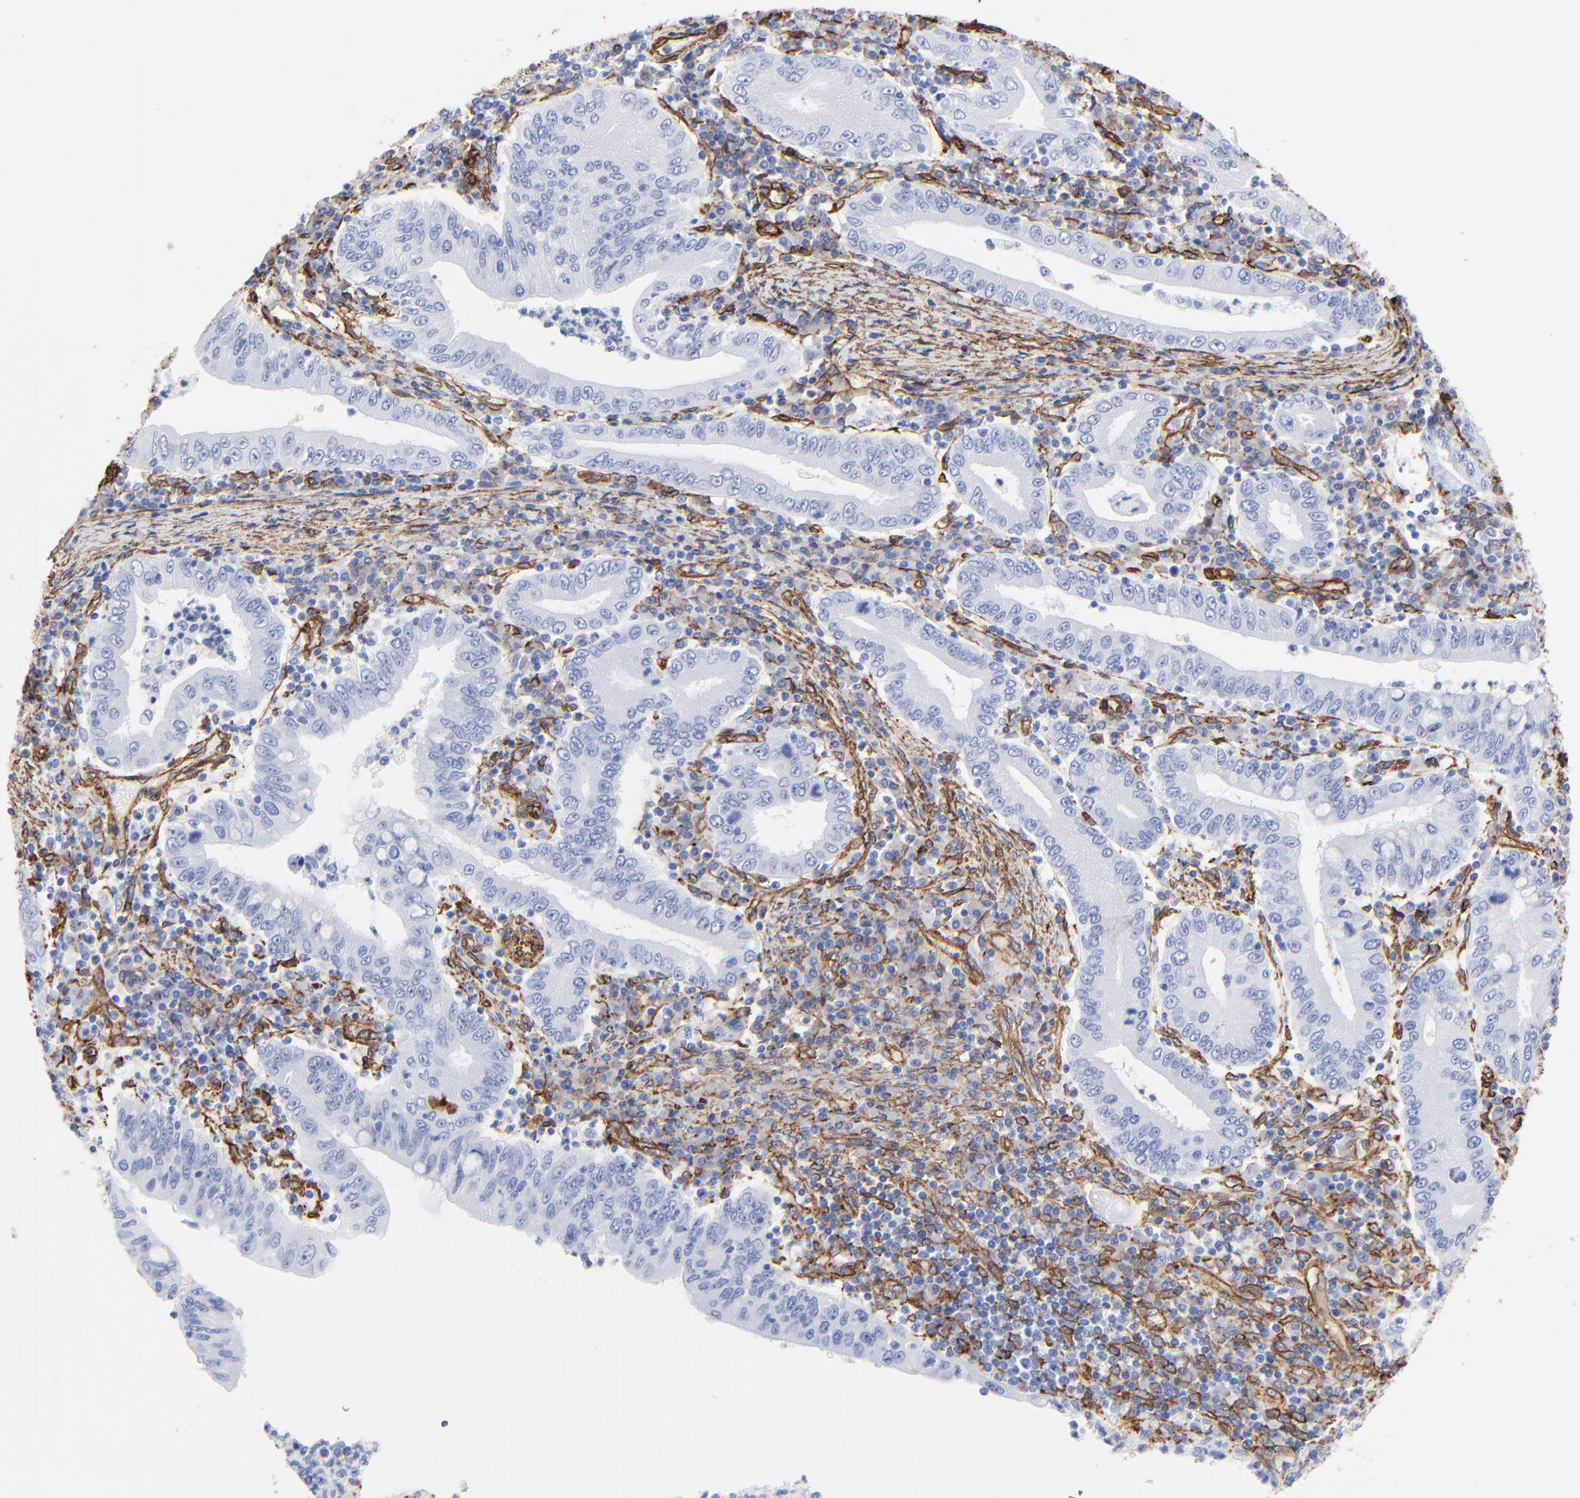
{"staining": {"intensity": "negative", "quantity": "none", "location": "none"}, "tissue": "stomach cancer", "cell_type": "Tumor cells", "image_type": "cancer", "snomed": [{"axis": "morphology", "description": "Normal tissue, NOS"}, {"axis": "morphology", "description": "Adenocarcinoma, NOS"}, {"axis": "topography", "description": "Esophagus"}, {"axis": "topography", "description": "Stomach, upper"}, {"axis": "topography", "description": "Peripheral nerve tissue"}], "caption": "IHC of stomach cancer (adenocarcinoma) exhibits no expression in tumor cells. (IHC, brightfield microscopy, high magnification).", "gene": "CAV1", "patient": {"sex": "male", "age": 62}}